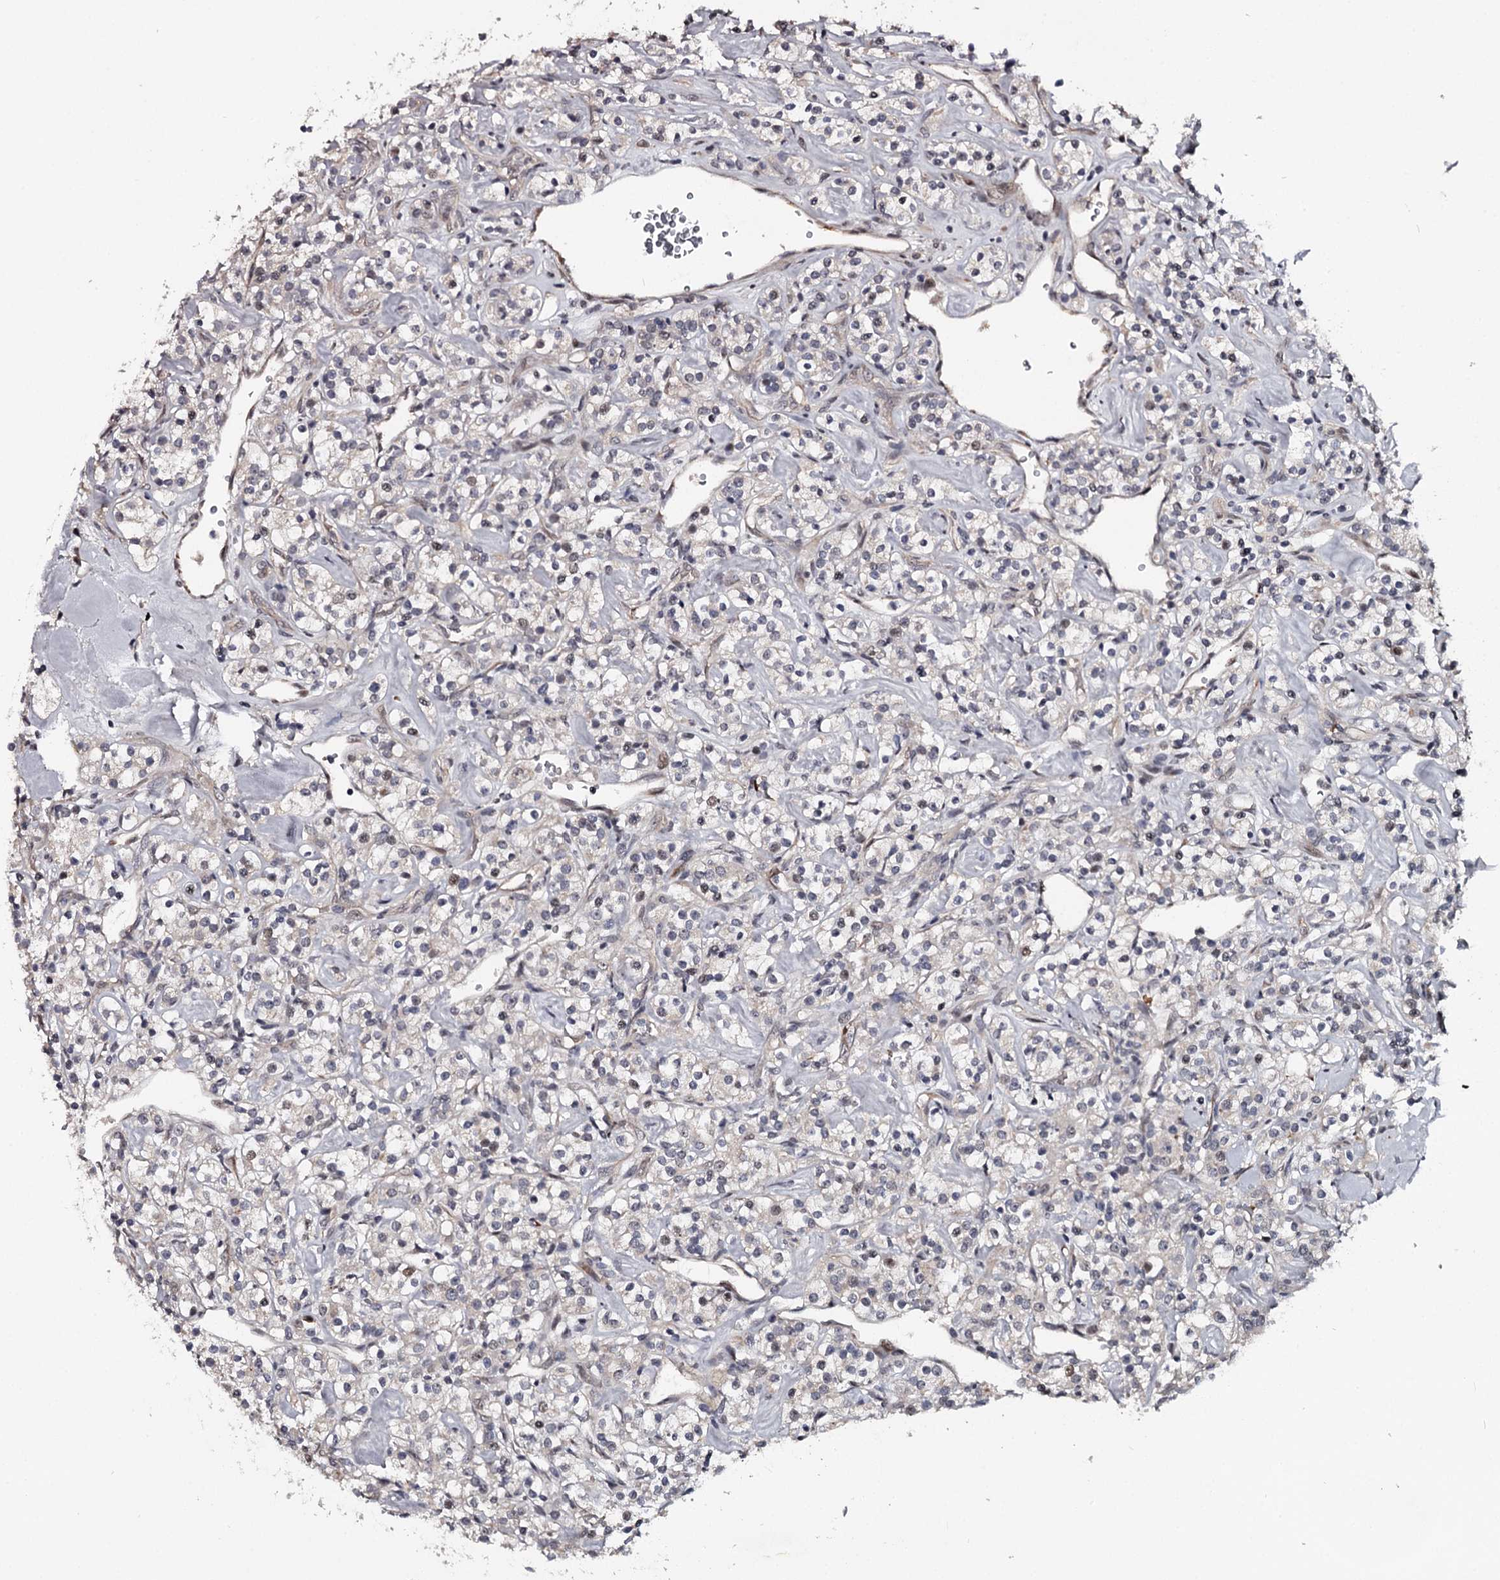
{"staining": {"intensity": "negative", "quantity": "none", "location": "none"}, "tissue": "renal cancer", "cell_type": "Tumor cells", "image_type": "cancer", "snomed": [{"axis": "morphology", "description": "Adenocarcinoma, NOS"}, {"axis": "topography", "description": "Kidney"}], "caption": "This is an immunohistochemistry (IHC) photomicrograph of renal adenocarcinoma. There is no expression in tumor cells.", "gene": "RNF44", "patient": {"sex": "male", "age": 77}}